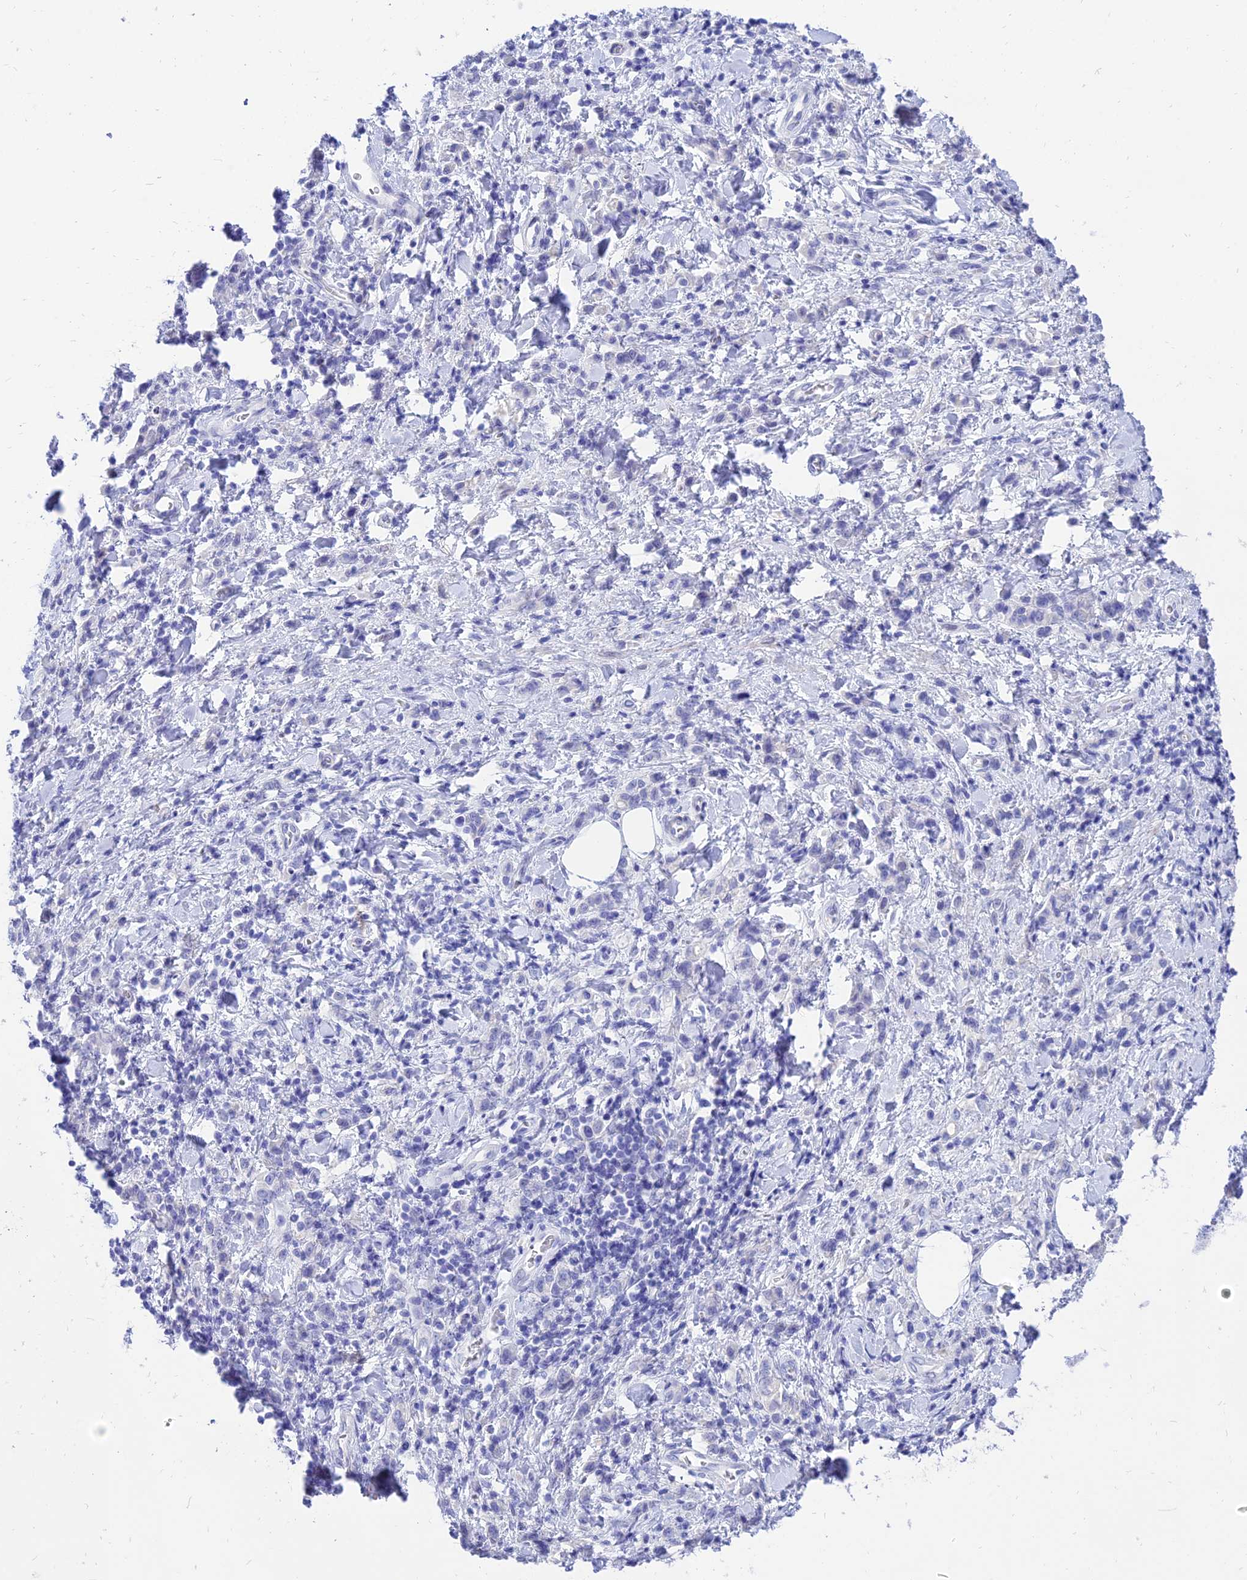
{"staining": {"intensity": "negative", "quantity": "none", "location": "none"}, "tissue": "stomach cancer", "cell_type": "Tumor cells", "image_type": "cancer", "snomed": [{"axis": "morphology", "description": "Adenocarcinoma, NOS"}, {"axis": "topography", "description": "Stomach"}], "caption": "DAB (3,3'-diaminobenzidine) immunohistochemical staining of stomach cancer exhibits no significant expression in tumor cells.", "gene": "TAC3", "patient": {"sex": "male", "age": 77}}